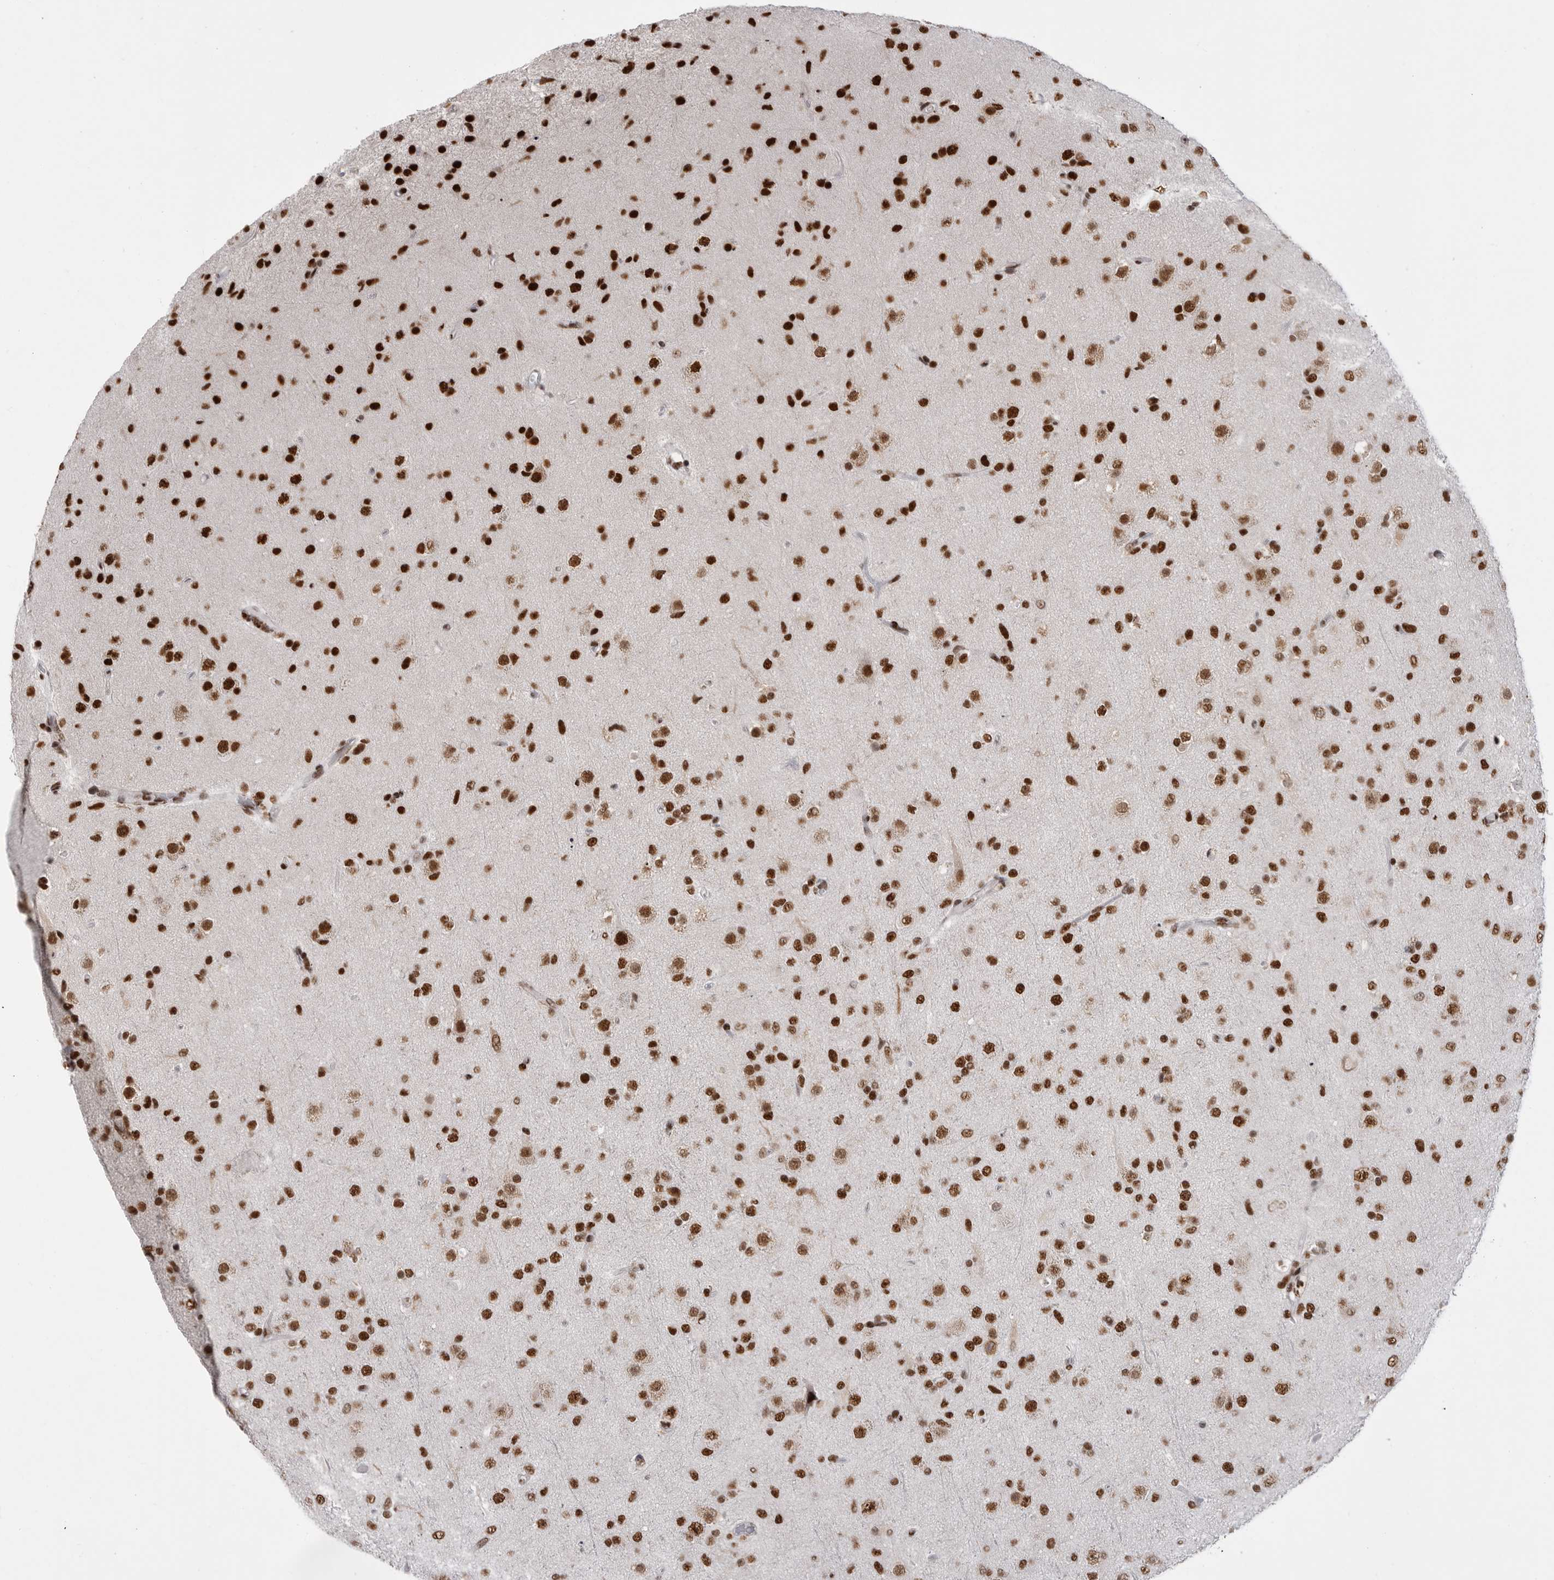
{"staining": {"intensity": "strong", "quantity": ">75%", "location": "nuclear"}, "tissue": "glioma", "cell_type": "Tumor cells", "image_type": "cancer", "snomed": [{"axis": "morphology", "description": "Glioma, malignant, Low grade"}, {"axis": "topography", "description": "Brain"}], "caption": "Immunohistochemistry (IHC) (DAB) staining of glioma displays strong nuclear protein expression in approximately >75% of tumor cells.", "gene": "PPP1R8", "patient": {"sex": "male", "age": 65}}